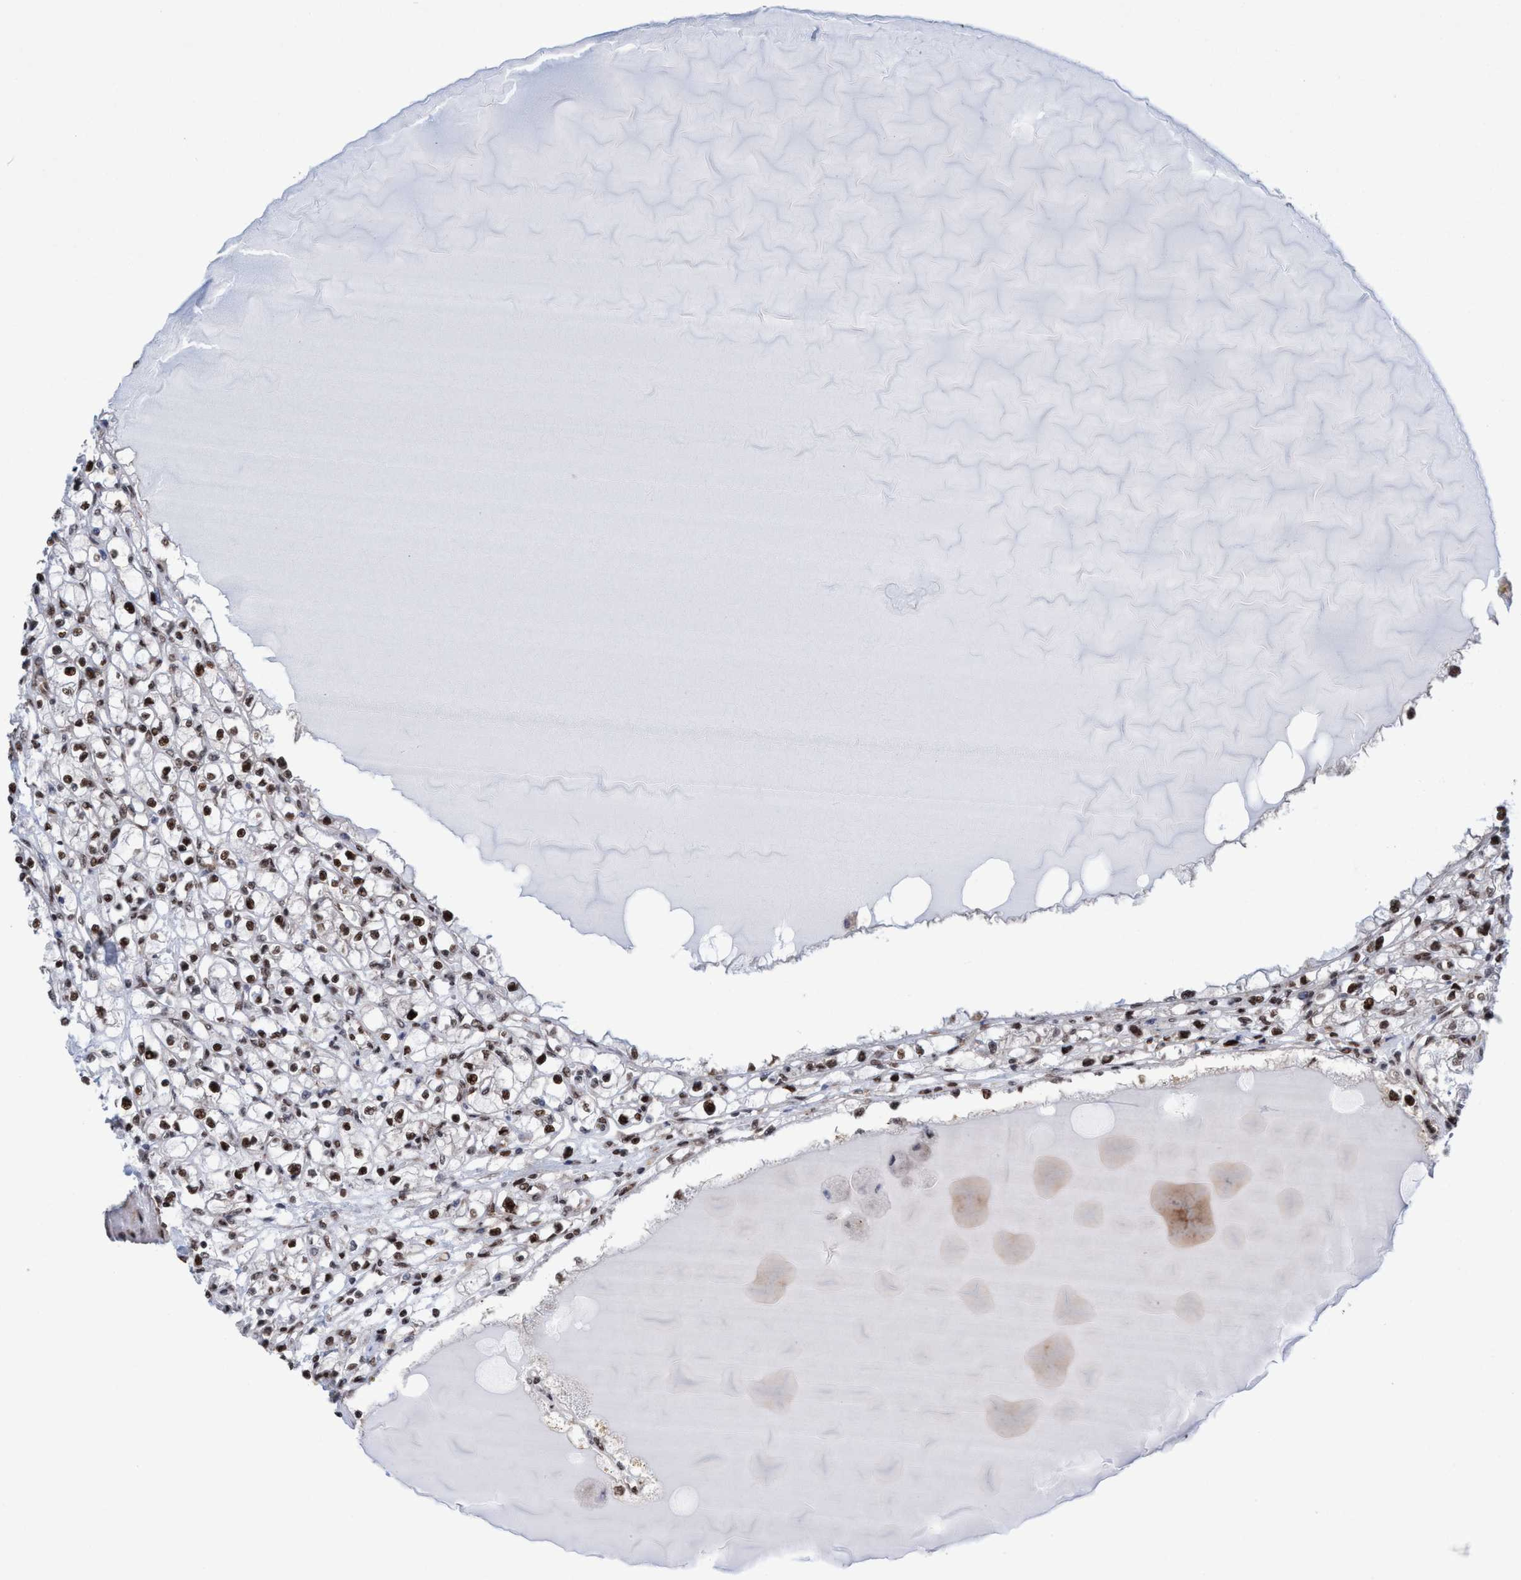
{"staining": {"intensity": "strong", "quantity": ">75%", "location": "nuclear"}, "tissue": "renal cancer", "cell_type": "Tumor cells", "image_type": "cancer", "snomed": [{"axis": "morphology", "description": "Adenocarcinoma, NOS"}, {"axis": "topography", "description": "Kidney"}], "caption": "This histopathology image exhibits renal cancer stained with immunohistochemistry to label a protein in brown. The nuclear of tumor cells show strong positivity for the protein. Nuclei are counter-stained blue.", "gene": "METAP2", "patient": {"sex": "male", "age": 56}}